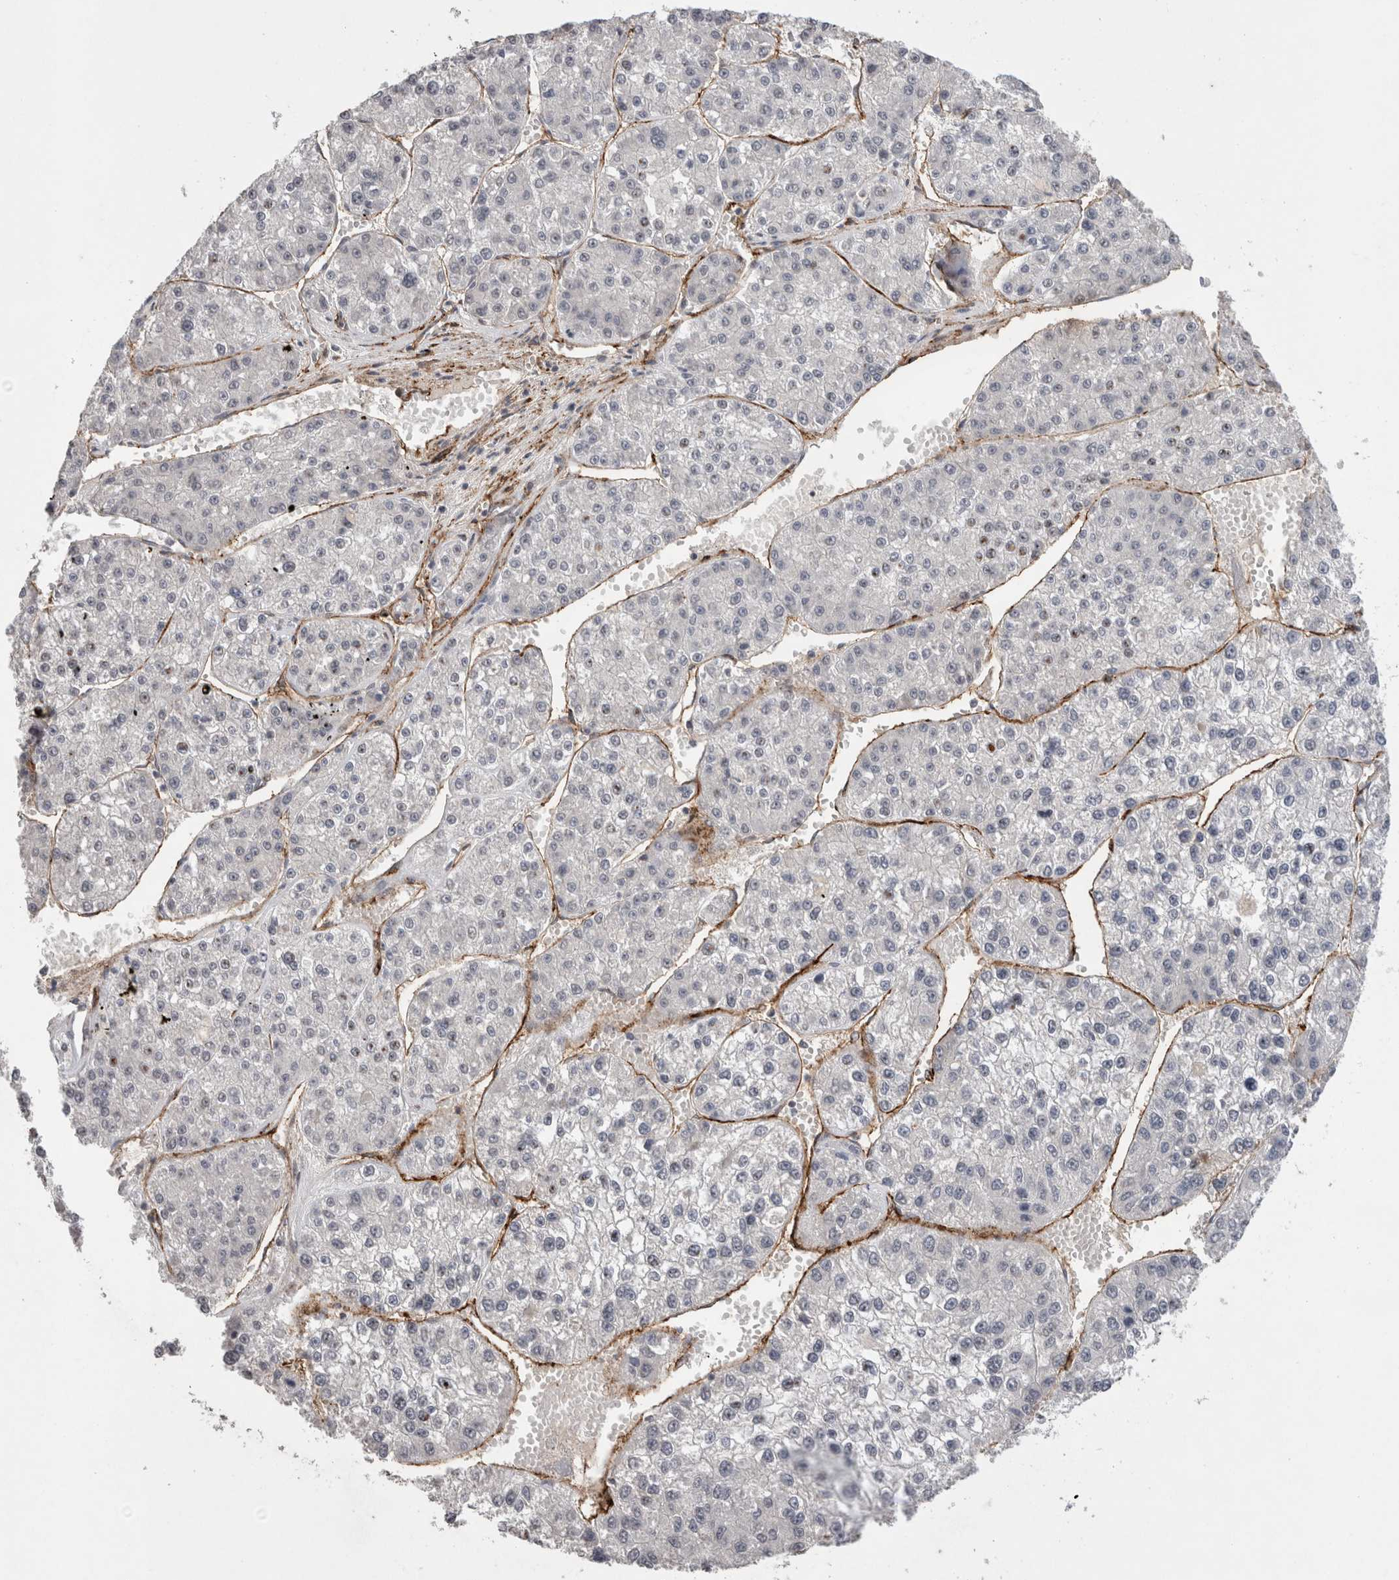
{"staining": {"intensity": "negative", "quantity": "none", "location": "none"}, "tissue": "liver cancer", "cell_type": "Tumor cells", "image_type": "cancer", "snomed": [{"axis": "morphology", "description": "Carcinoma, Hepatocellular, NOS"}, {"axis": "topography", "description": "Liver"}], "caption": "This is an immunohistochemistry photomicrograph of liver cancer. There is no expression in tumor cells.", "gene": "CDH13", "patient": {"sex": "female", "age": 73}}